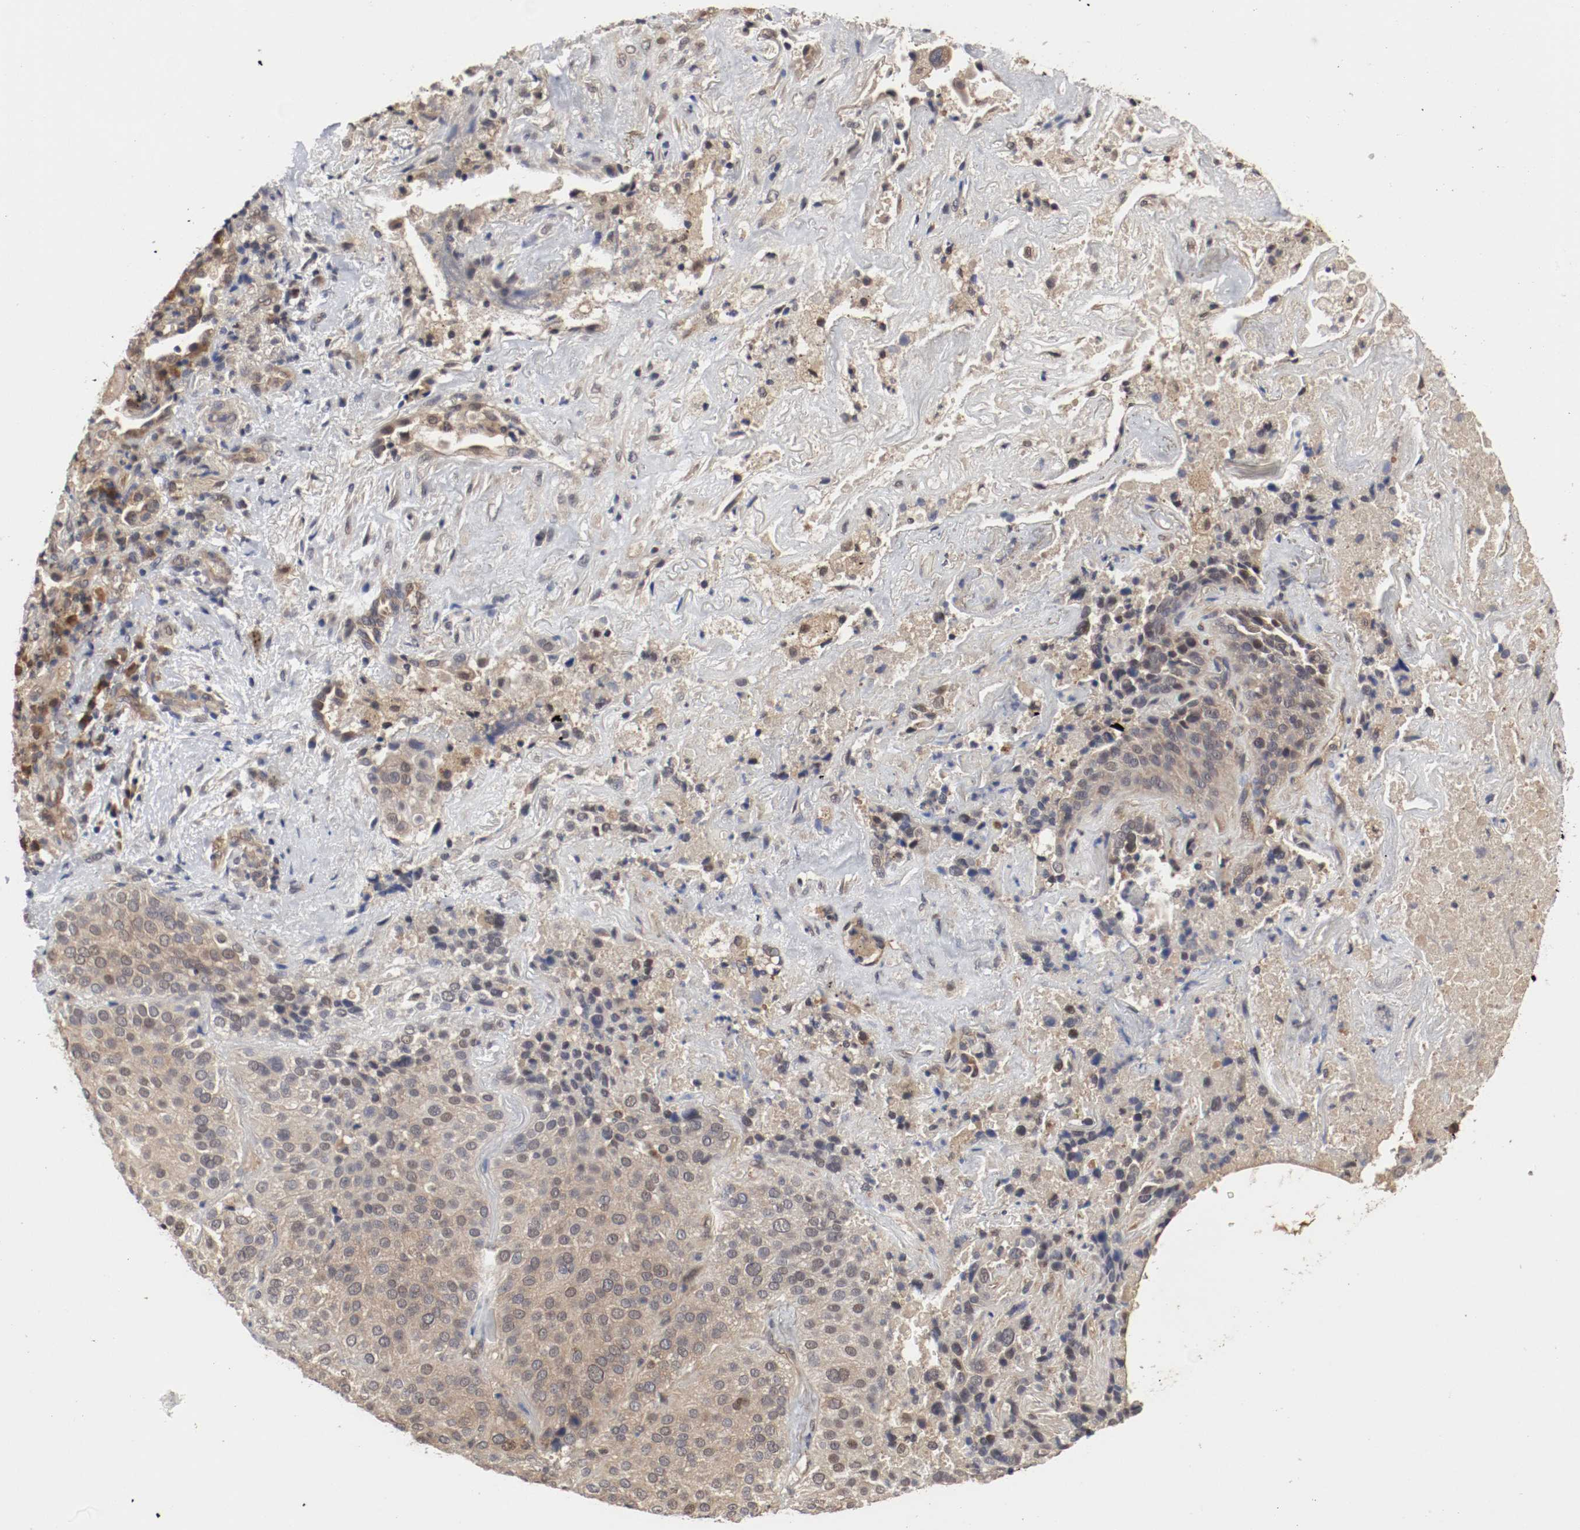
{"staining": {"intensity": "moderate", "quantity": ">75%", "location": "cytoplasmic/membranous"}, "tissue": "lung cancer", "cell_type": "Tumor cells", "image_type": "cancer", "snomed": [{"axis": "morphology", "description": "Squamous cell carcinoma, NOS"}, {"axis": "topography", "description": "Lung"}], "caption": "Squamous cell carcinoma (lung) tissue shows moderate cytoplasmic/membranous positivity in approximately >75% of tumor cells, visualized by immunohistochemistry.", "gene": "AFG3L2", "patient": {"sex": "male", "age": 54}}